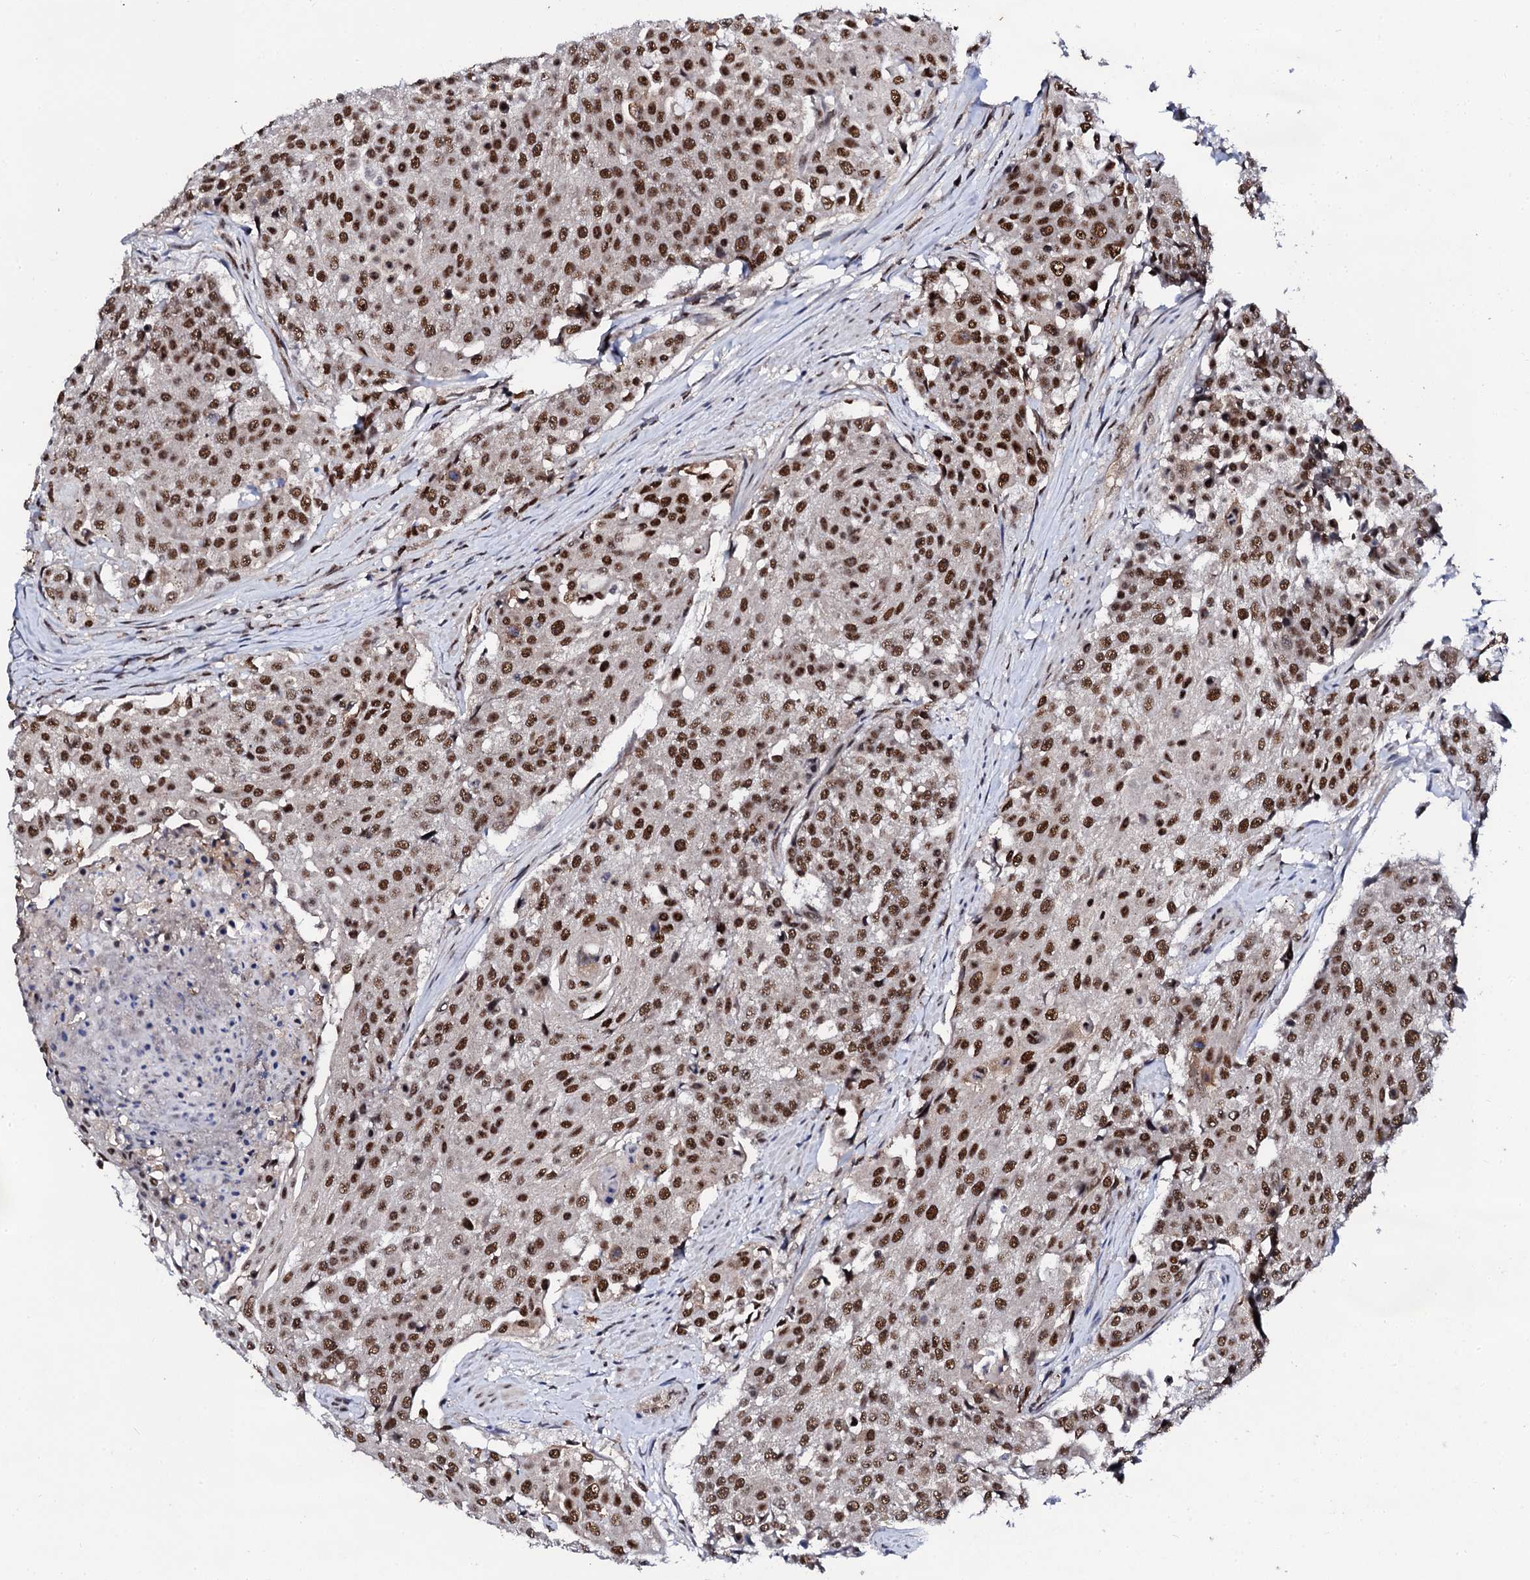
{"staining": {"intensity": "strong", "quantity": ">75%", "location": "nuclear"}, "tissue": "urothelial cancer", "cell_type": "Tumor cells", "image_type": "cancer", "snomed": [{"axis": "morphology", "description": "Urothelial carcinoma, High grade"}, {"axis": "topography", "description": "Urinary bladder"}], "caption": "Human urothelial cancer stained with a brown dye reveals strong nuclear positive expression in approximately >75% of tumor cells.", "gene": "CSTF3", "patient": {"sex": "female", "age": 63}}